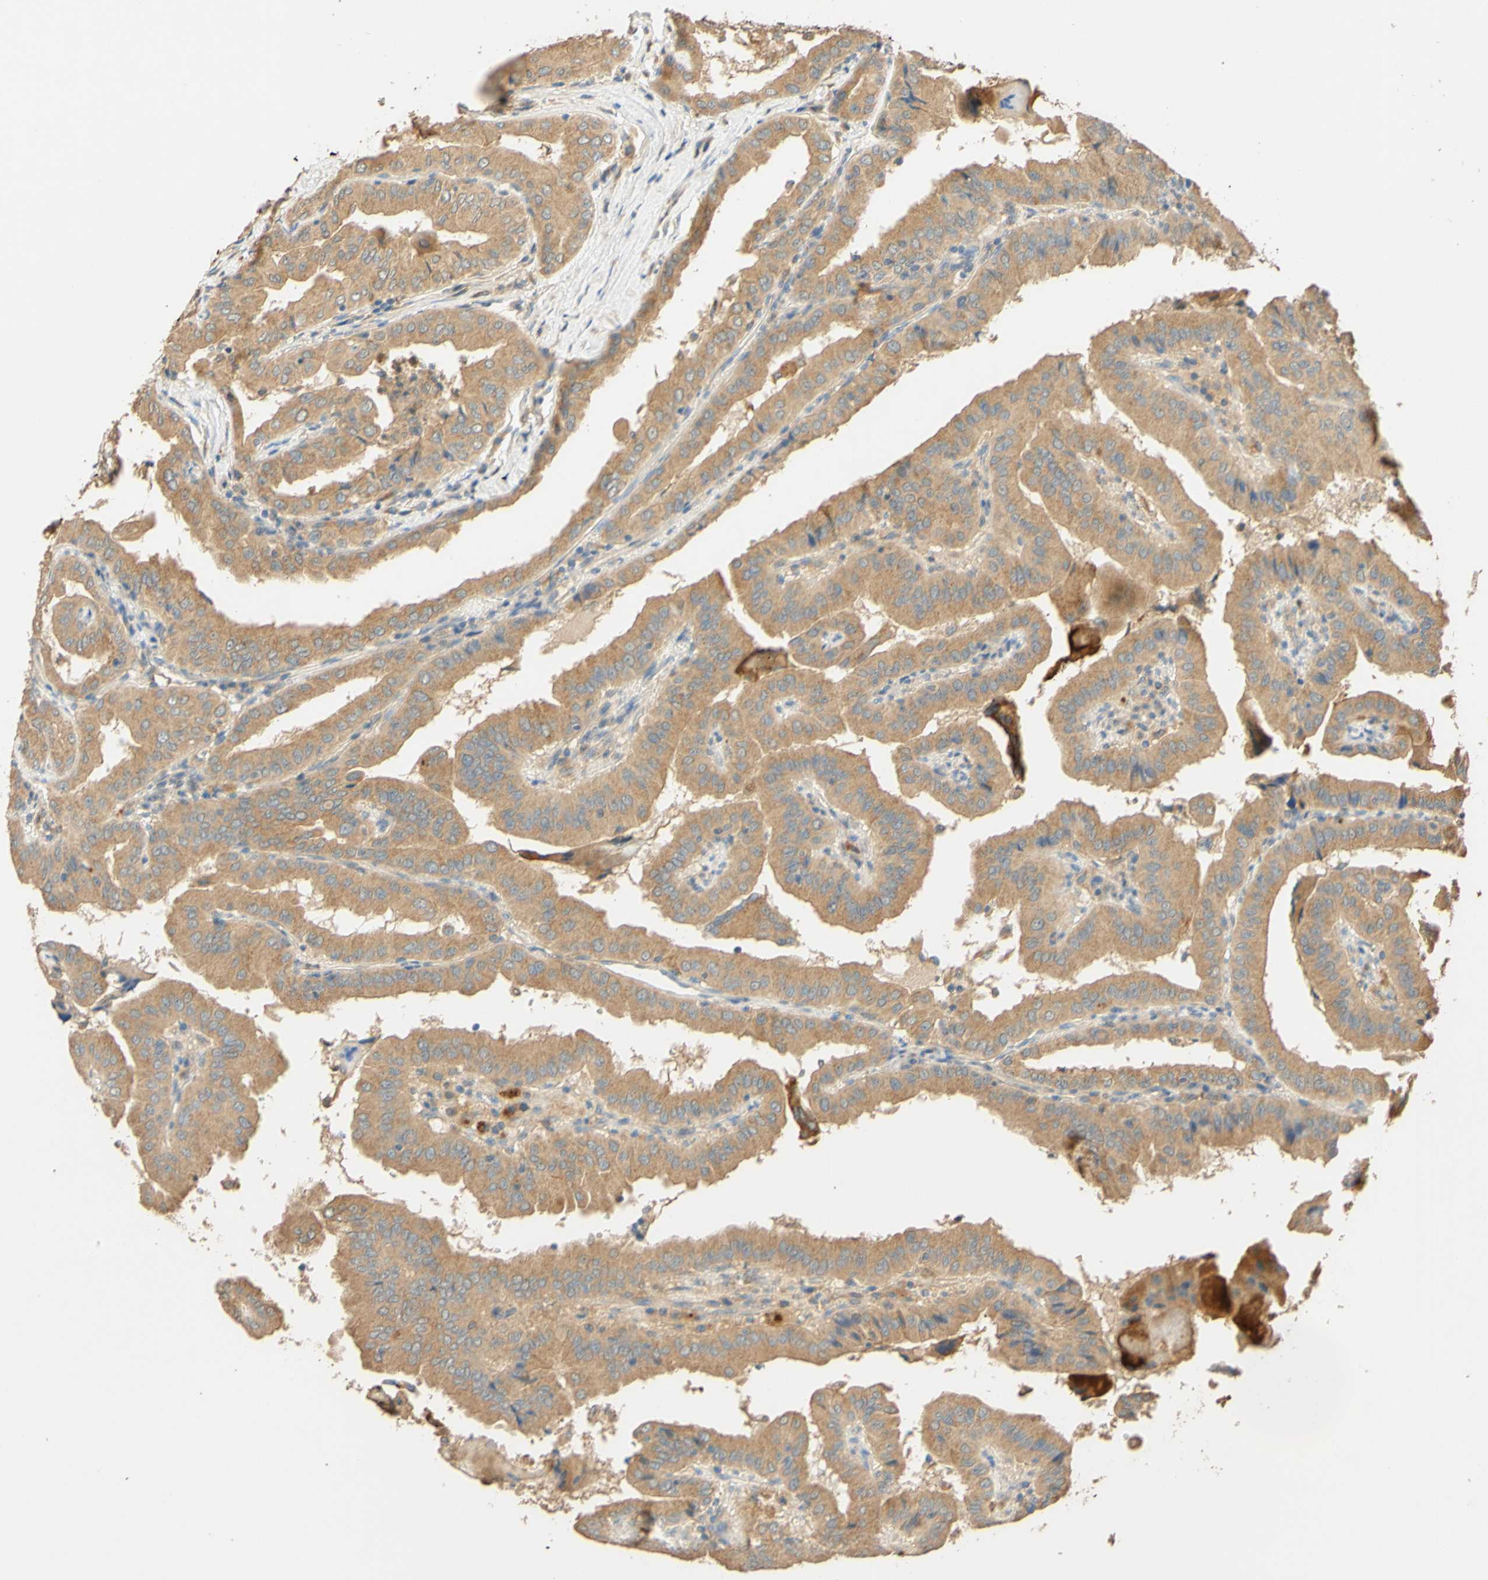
{"staining": {"intensity": "moderate", "quantity": ">75%", "location": "cytoplasmic/membranous"}, "tissue": "thyroid cancer", "cell_type": "Tumor cells", "image_type": "cancer", "snomed": [{"axis": "morphology", "description": "Papillary adenocarcinoma, NOS"}, {"axis": "topography", "description": "Thyroid gland"}], "caption": "Immunohistochemistry histopathology image of neoplastic tissue: human thyroid papillary adenocarcinoma stained using immunohistochemistry (IHC) displays medium levels of moderate protein expression localized specifically in the cytoplasmic/membranous of tumor cells, appearing as a cytoplasmic/membranous brown color.", "gene": "ENTREP2", "patient": {"sex": "male", "age": 33}}